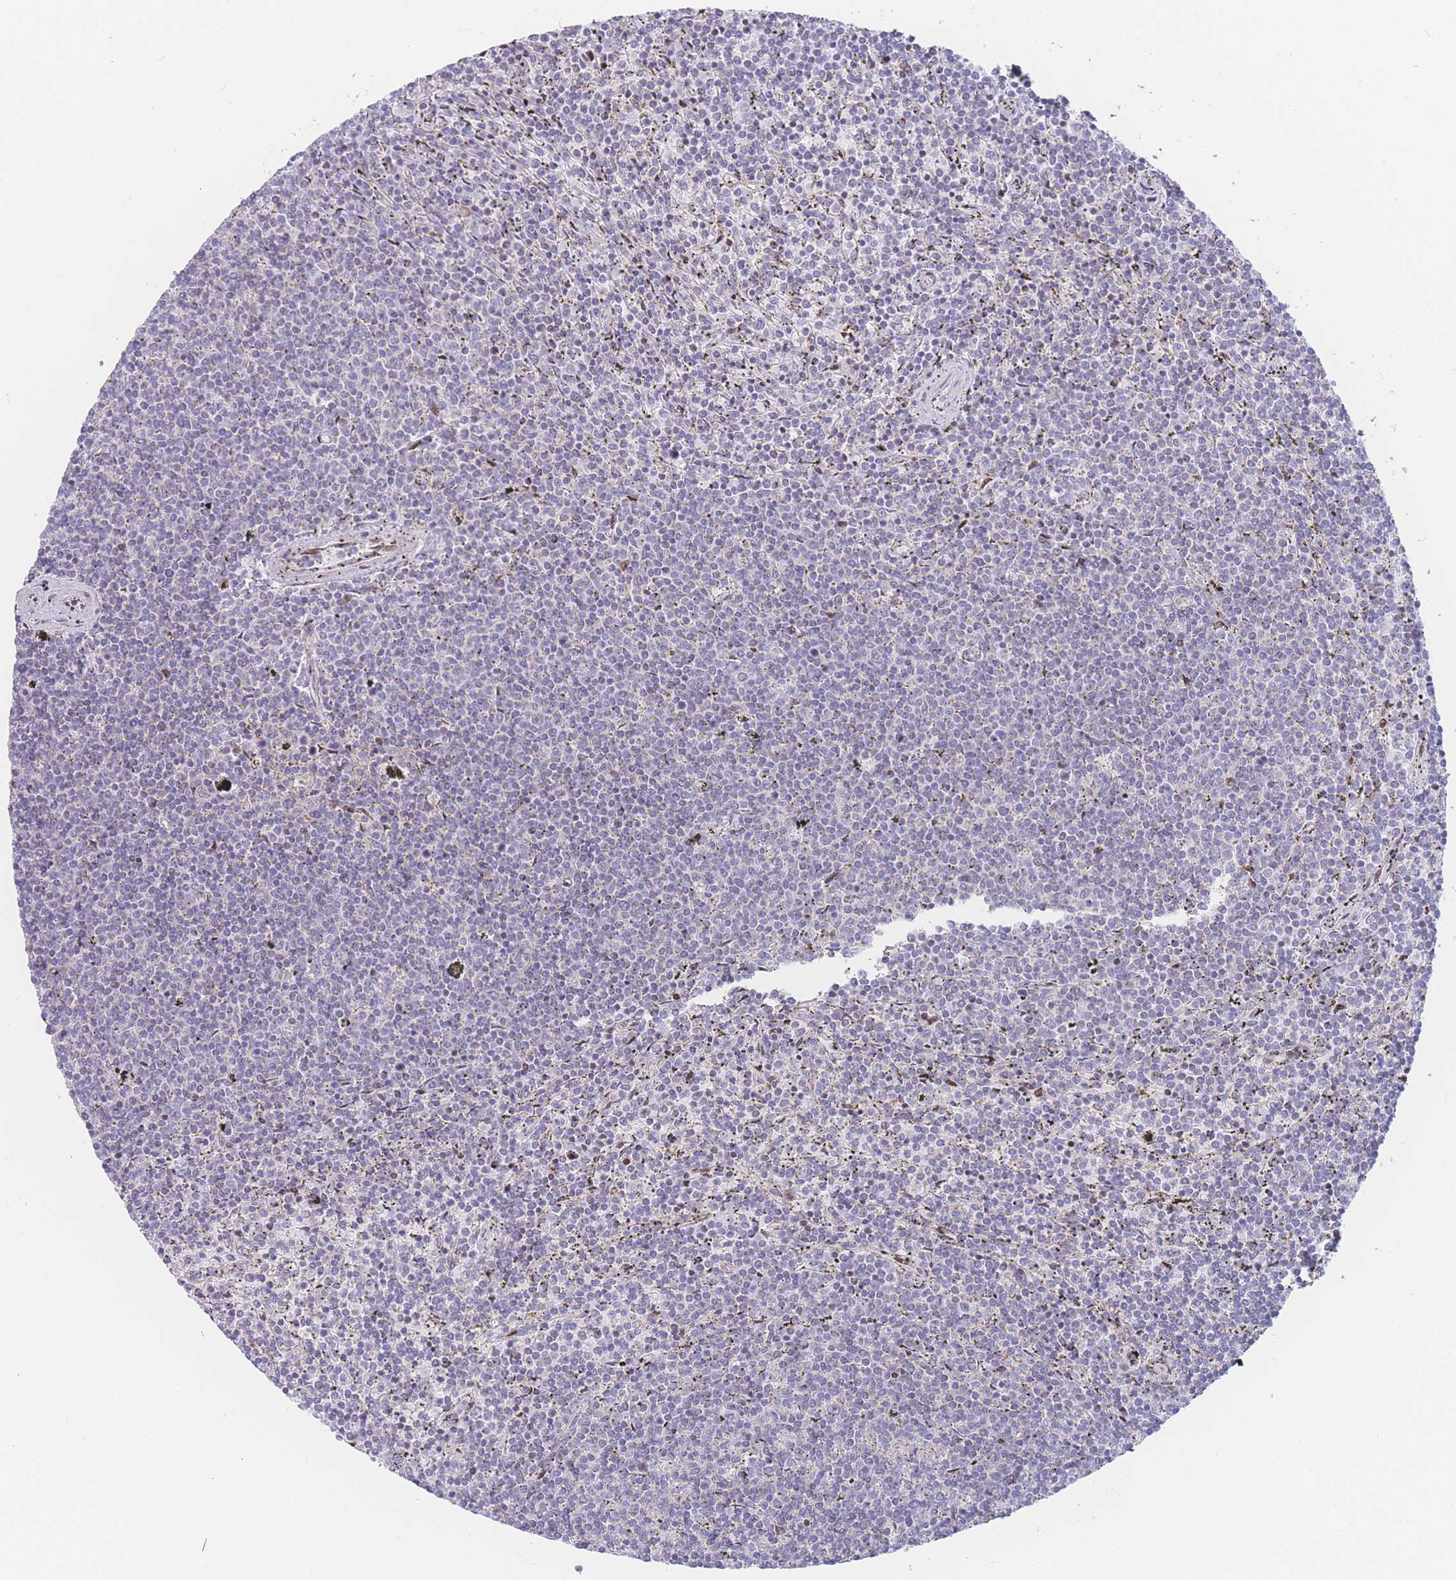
{"staining": {"intensity": "negative", "quantity": "none", "location": "none"}, "tissue": "lymphoma", "cell_type": "Tumor cells", "image_type": "cancer", "snomed": [{"axis": "morphology", "description": "Malignant lymphoma, non-Hodgkin's type, Low grade"}, {"axis": "topography", "description": "Spleen"}], "caption": "A photomicrograph of lymphoma stained for a protein shows no brown staining in tumor cells.", "gene": "GPAM", "patient": {"sex": "female", "age": 50}}